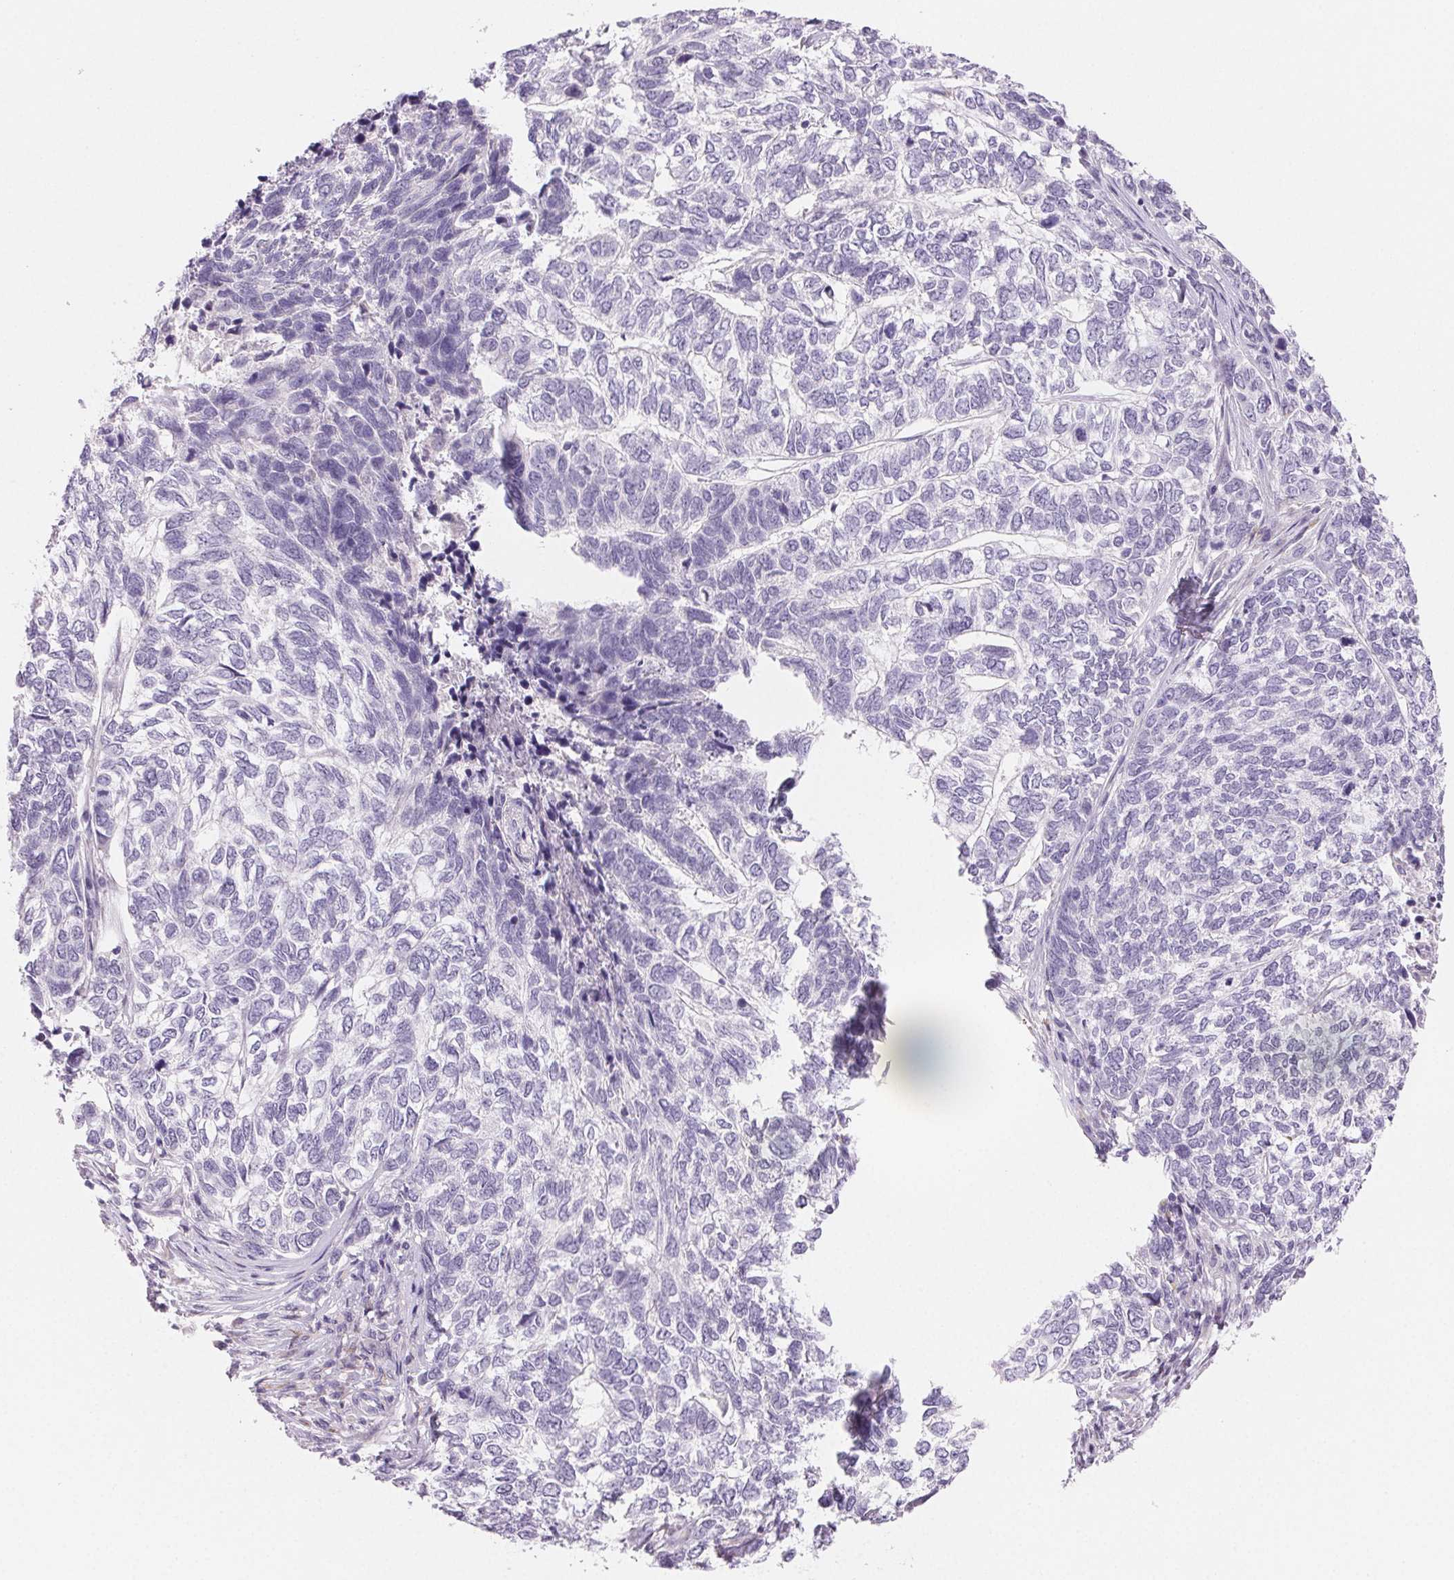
{"staining": {"intensity": "negative", "quantity": "none", "location": "none"}, "tissue": "skin cancer", "cell_type": "Tumor cells", "image_type": "cancer", "snomed": [{"axis": "morphology", "description": "Basal cell carcinoma"}, {"axis": "topography", "description": "Skin"}], "caption": "DAB (3,3'-diaminobenzidine) immunohistochemical staining of skin cancer (basal cell carcinoma) displays no significant staining in tumor cells. (Stains: DAB (3,3'-diaminobenzidine) immunohistochemistry with hematoxylin counter stain, Microscopy: brightfield microscopy at high magnification).", "gene": "BPIFB2", "patient": {"sex": "female", "age": 65}}